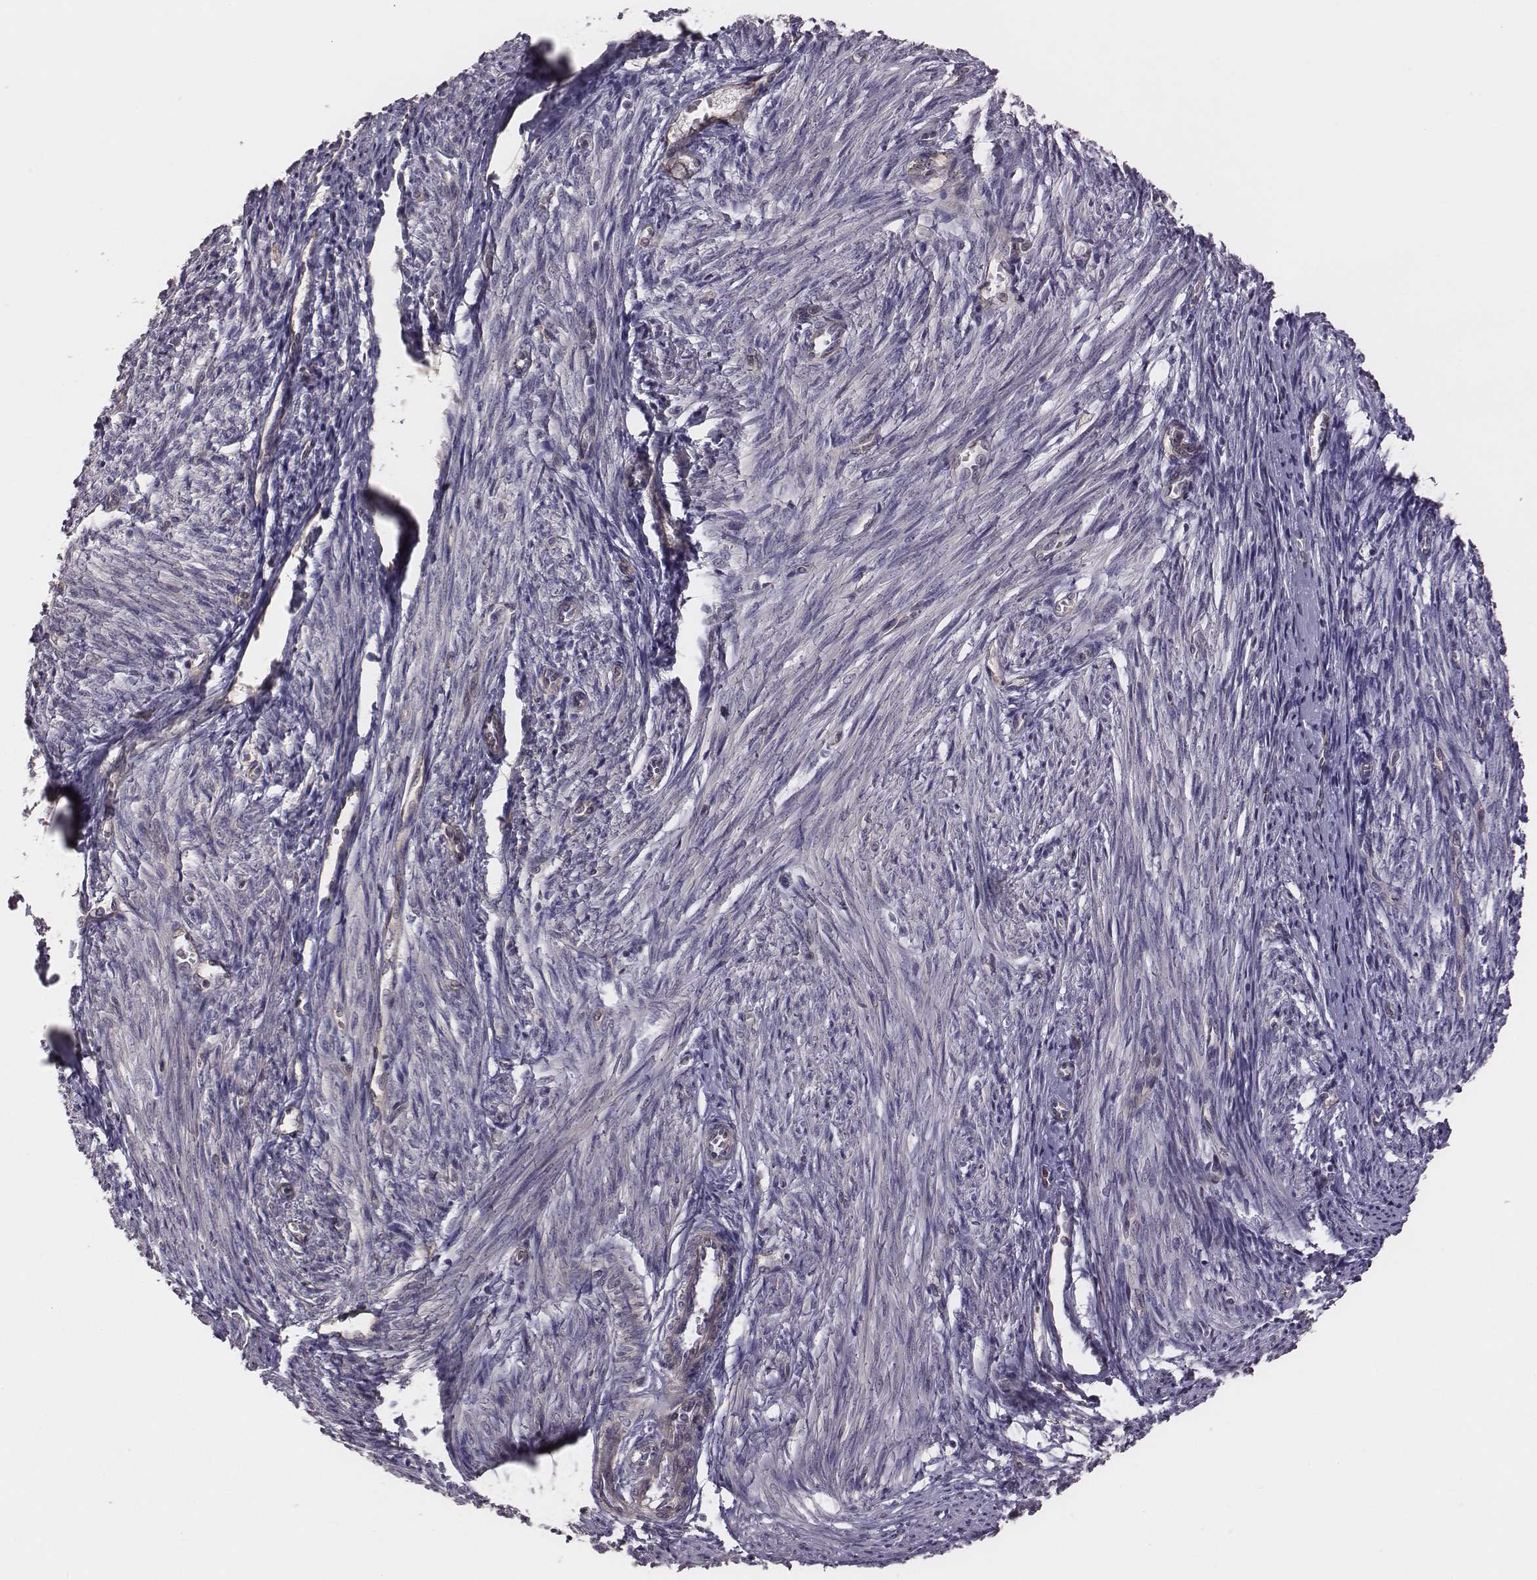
{"staining": {"intensity": "negative", "quantity": "none", "location": "none"}, "tissue": "endometrium", "cell_type": "Cells in endometrial stroma", "image_type": "normal", "snomed": [{"axis": "morphology", "description": "Normal tissue, NOS"}, {"axis": "topography", "description": "Endometrium"}], "caption": "DAB (3,3'-diaminobenzidine) immunohistochemical staining of normal endometrium reveals no significant staining in cells in endometrial stroma.", "gene": "SCARF1", "patient": {"sex": "female", "age": 50}}